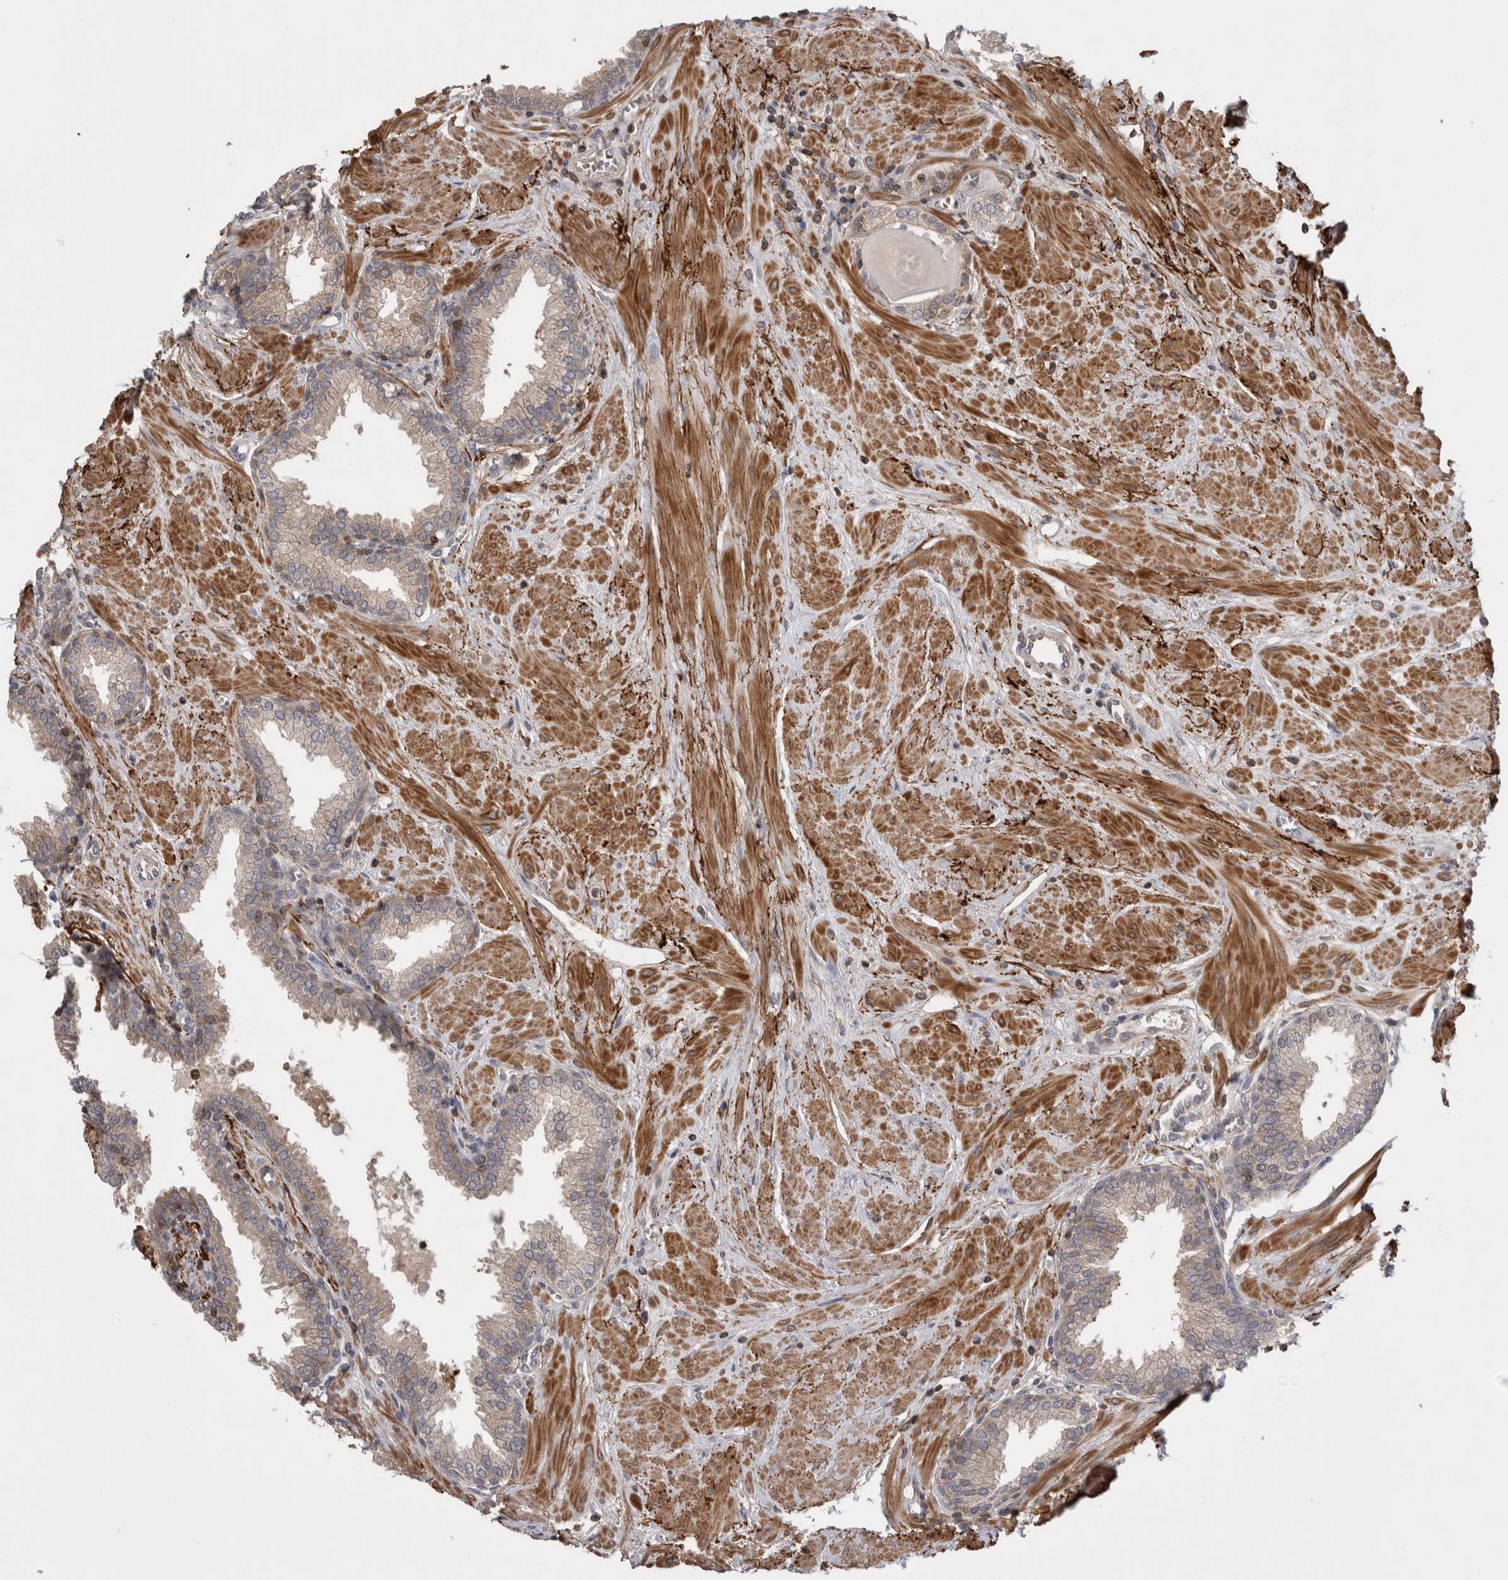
{"staining": {"intensity": "weak", "quantity": "25%-75%", "location": "cytoplasmic/membranous"}, "tissue": "prostate", "cell_type": "Glandular cells", "image_type": "normal", "snomed": [{"axis": "morphology", "description": "Normal tissue, NOS"}, {"axis": "topography", "description": "Prostate"}], "caption": "The histopathology image shows staining of benign prostate, revealing weak cytoplasmic/membranous protein positivity (brown color) within glandular cells.", "gene": "DARS2", "patient": {"sex": "male", "age": 51}}